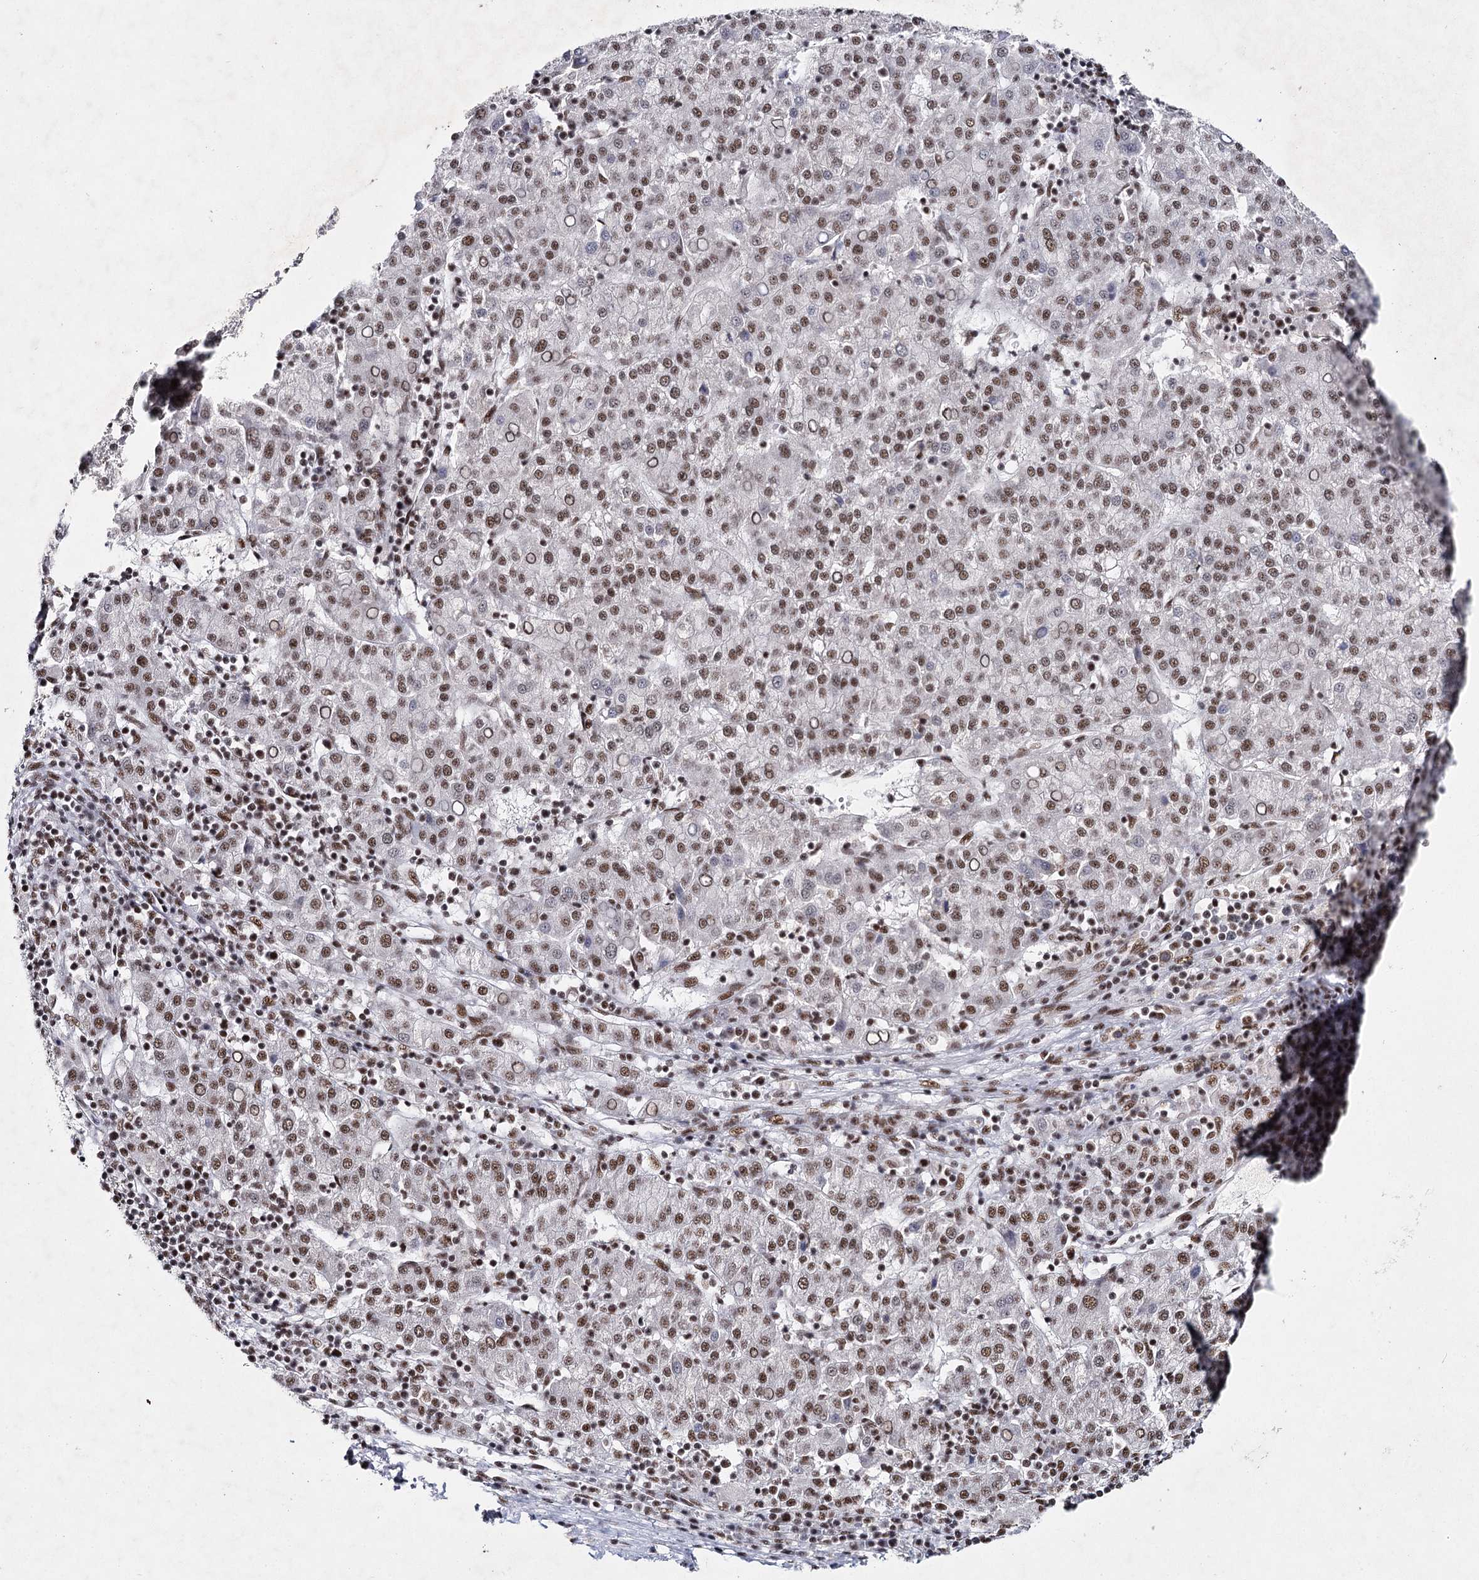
{"staining": {"intensity": "moderate", "quantity": ">75%", "location": "nuclear"}, "tissue": "liver cancer", "cell_type": "Tumor cells", "image_type": "cancer", "snomed": [{"axis": "morphology", "description": "Carcinoma, Hepatocellular, NOS"}, {"axis": "topography", "description": "Liver"}], "caption": "High-magnification brightfield microscopy of liver cancer (hepatocellular carcinoma) stained with DAB (3,3'-diaminobenzidine) (brown) and counterstained with hematoxylin (blue). tumor cells exhibit moderate nuclear expression is seen in about>75% of cells.", "gene": "SCAF8", "patient": {"sex": "female", "age": 58}}